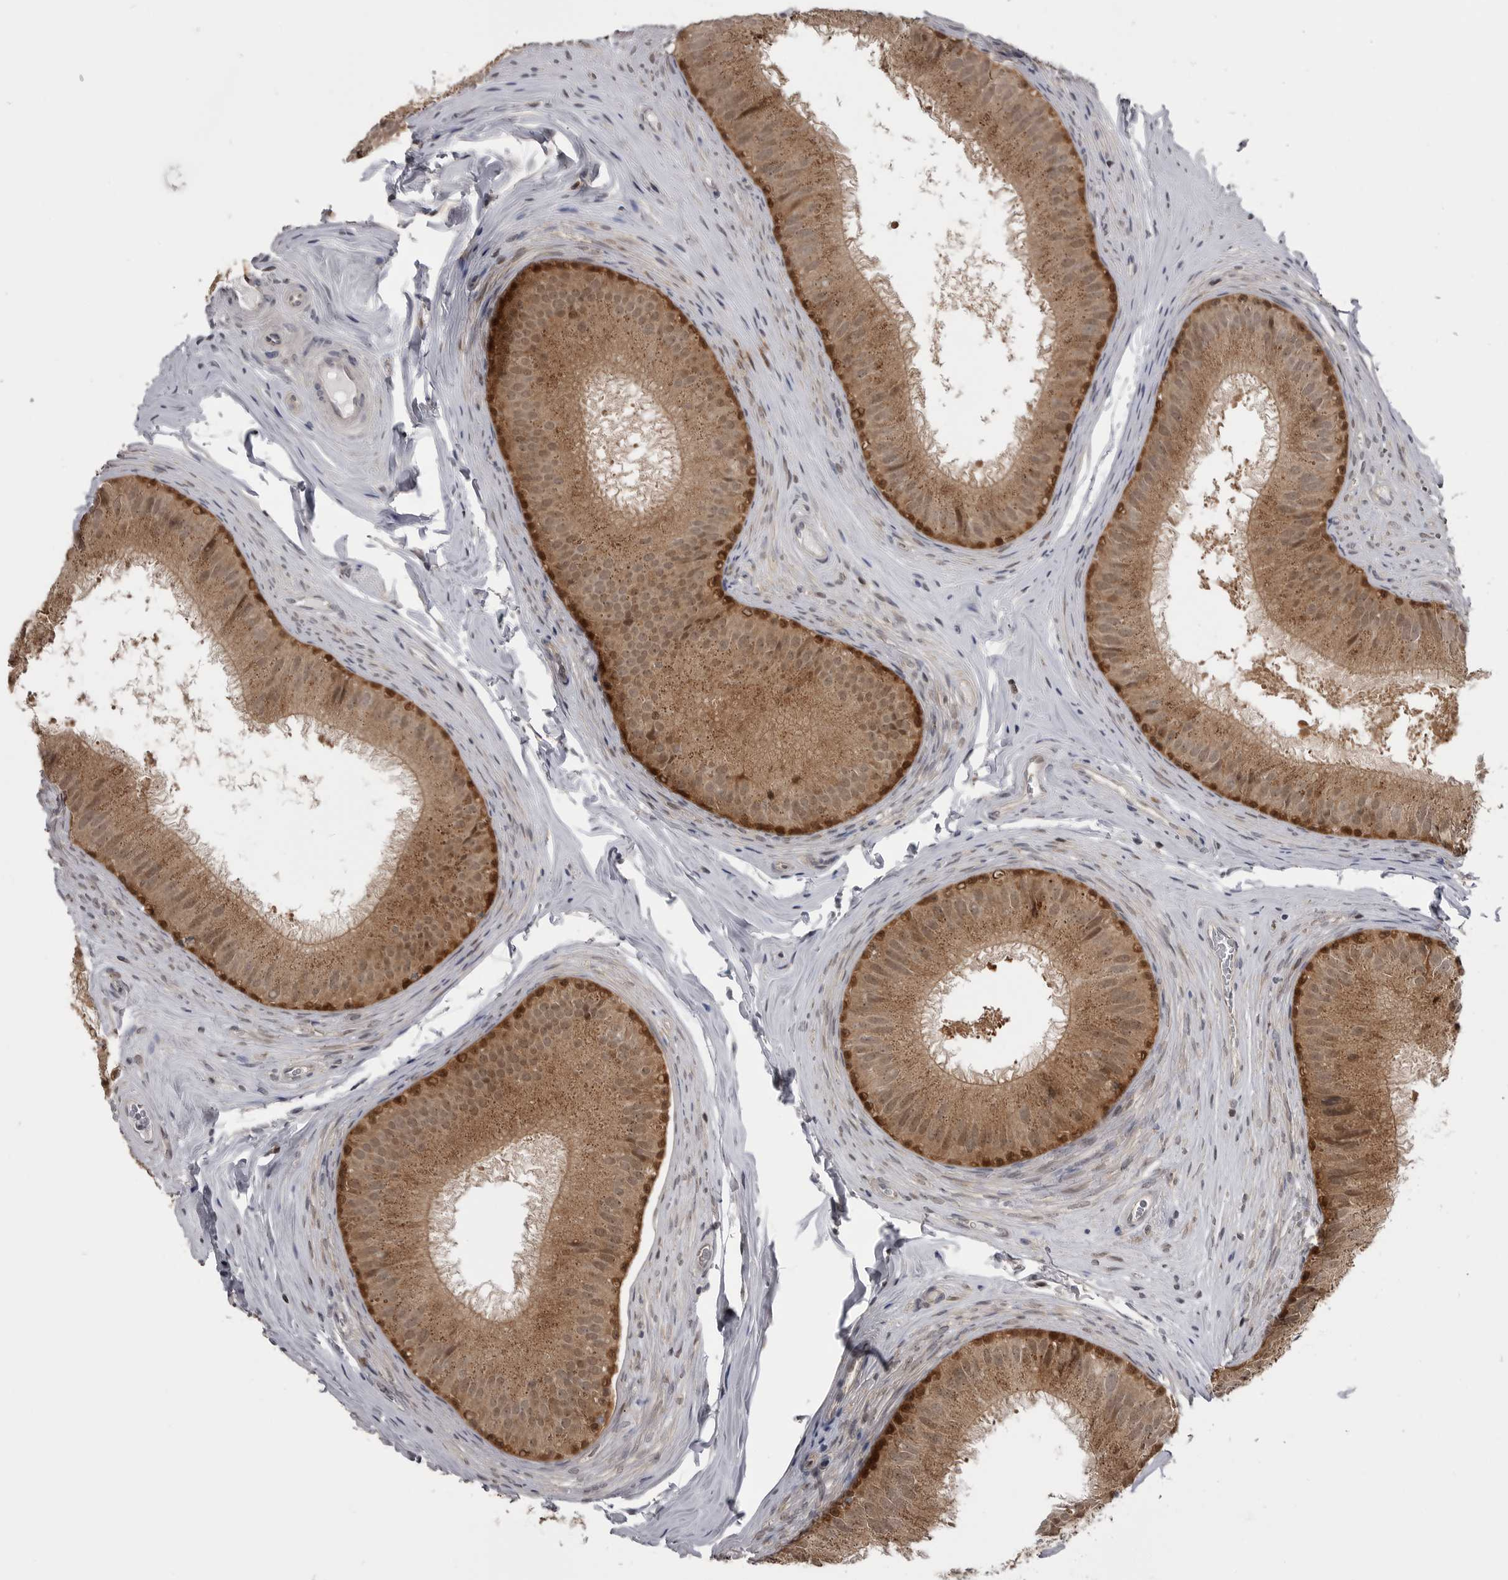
{"staining": {"intensity": "moderate", "quantity": ">75%", "location": "cytoplasmic/membranous,nuclear"}, "tissue": "epididymis", "cell_type": "Glandular cells", "image_type": "normal", "snomed": [{"axis": "morphology", "description": "Normal tissue, NOS"}, {"axis": "topography", "description": "Epididymis"}], "caption": "Approximately >75% of glandular cells in normal human epididymis show moderate cytoplasmic/membranous,nuclear protein staining as visualized by brown immunohistochemical staining.", "gene": "MAPK13", "patient": {"sex": "male", "age": 32}}